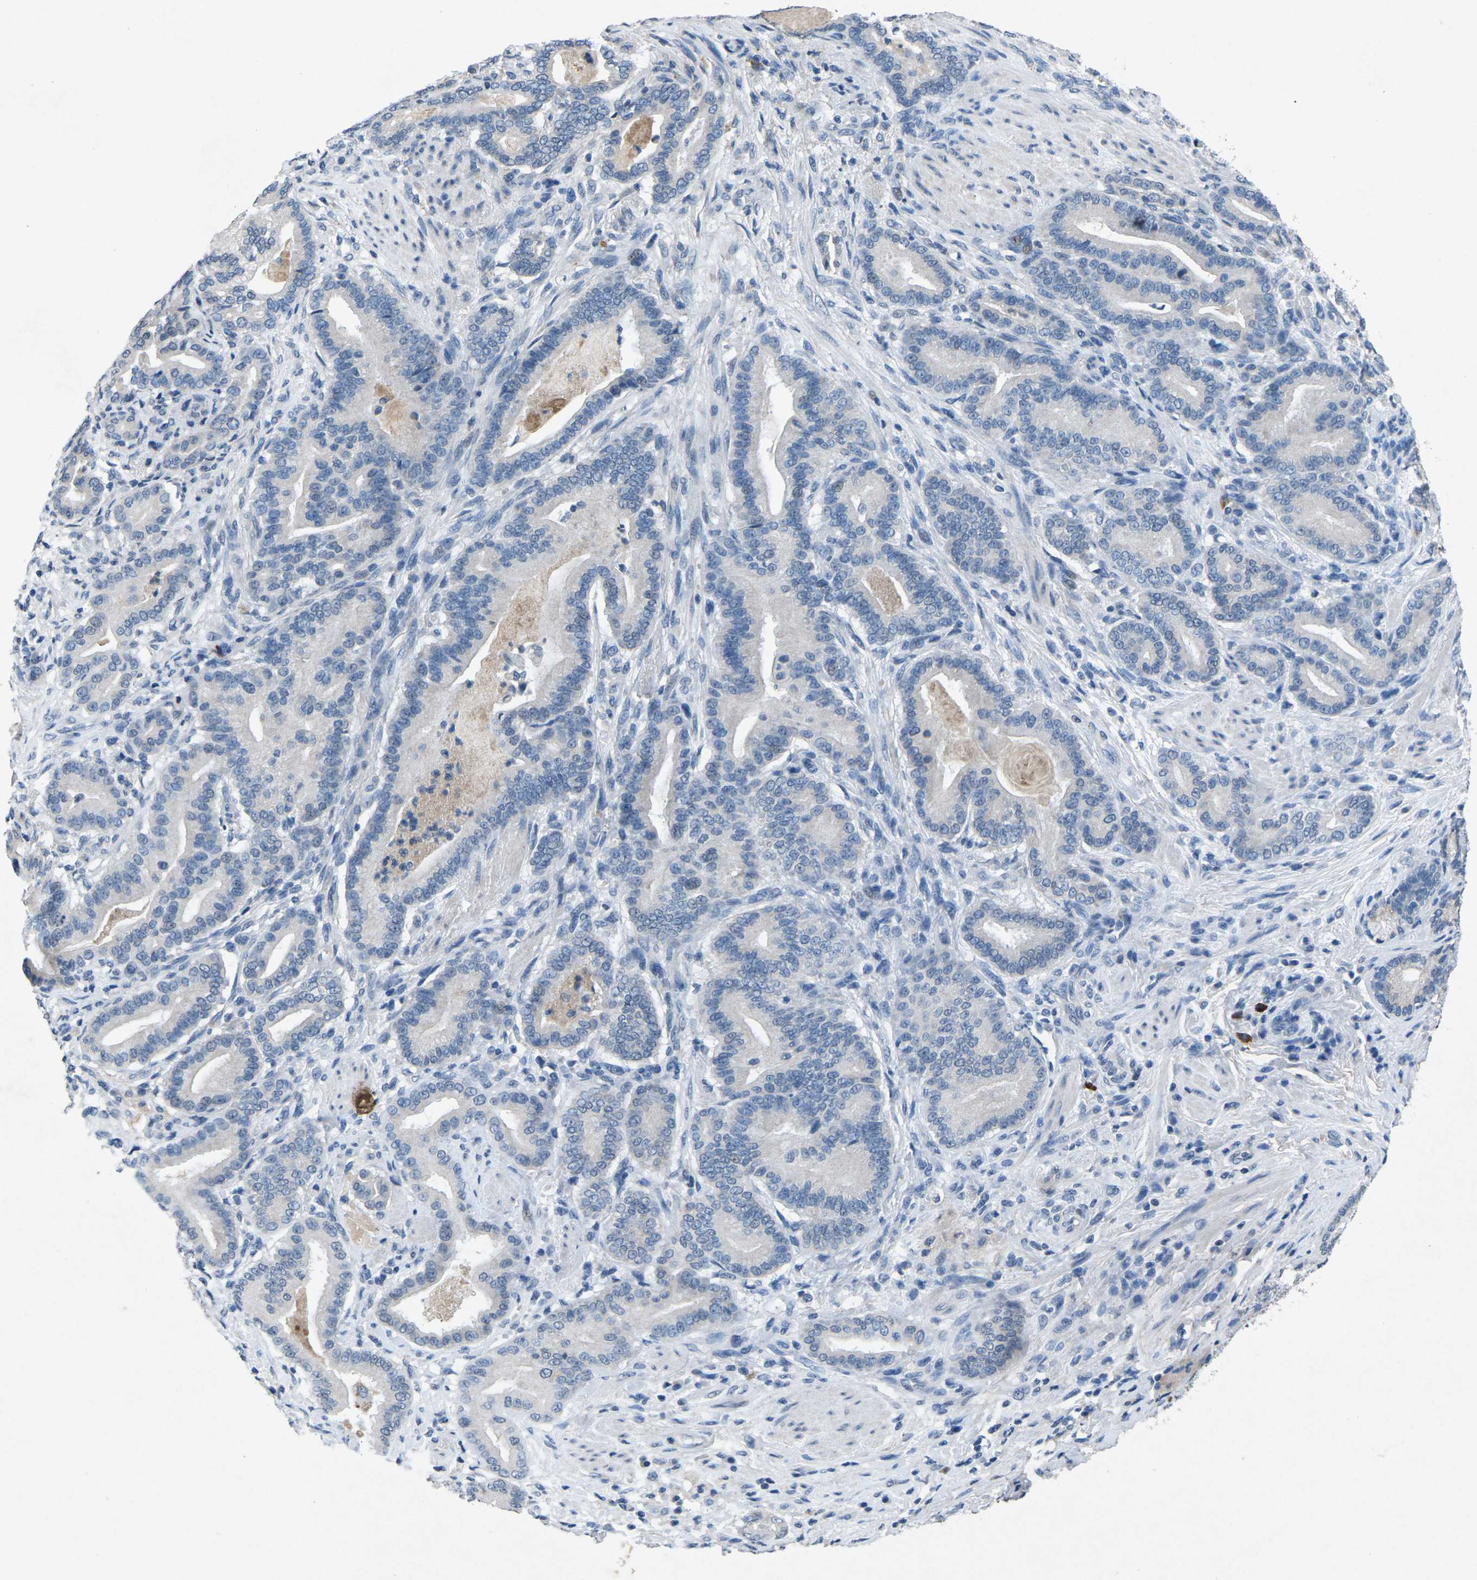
{"staining": {"intensity": "negative", "quantity": "none", "location": "none"}, "tissue": "pancreatic cancer", "cell_type": "Tumor cells", "image_type": "cancer", "snomed": [{"axis": "morphology", "description": "Normal tissue, NOS"}, {"axis": "morphology", "description": "Adenocarcinoma, NOS"}, {"axis": "topography", "description": "Pancreas"}], "caption": "This histopathology image is of adenocarcinoma (pancreatic) stained with immunohistochemistry to label a protein in brown with the nuclei are counter-stained blue. There is no positivity in tumor cells.", "gene": "PLG", "patient": {"sex": "male", "age": 63}}